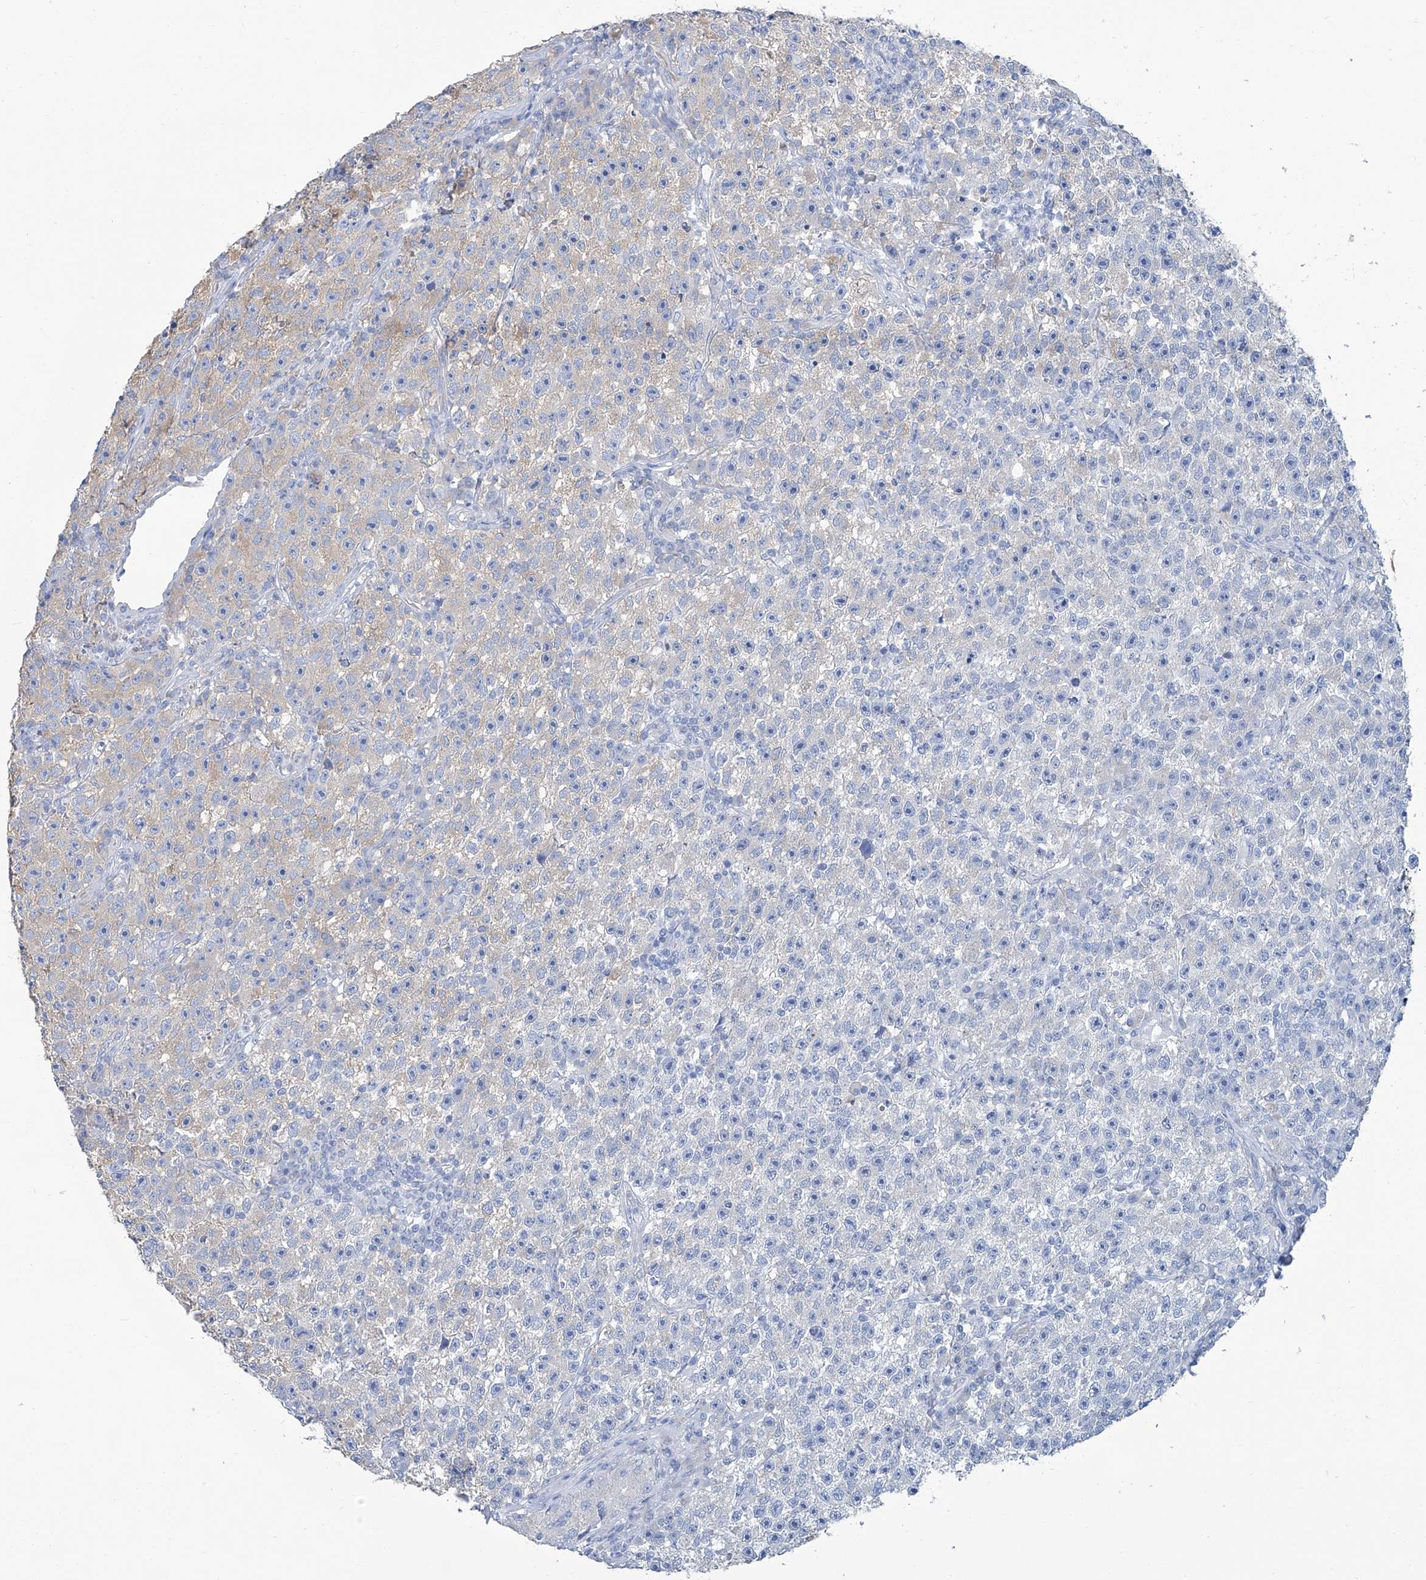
{"staining": {"intensity": "negative", "quantity": "none", "location": "none"}, "tissue": "testis cancer", "cell_type": "Tumor cells", "image_type": "cancer", "snomed": [{"axis": "morphology", "description": "Seminoma, NOS"}, {"axis": "topography", "description": "Testis"}], "caption": "DAB (3,3'-diaminobenzidine) immunohistochemical staining of human seminoma (testis) shows no significant staining in tumor cells.", "gene": "PFKL", "patient": {"sex": "male", "age": 22}}